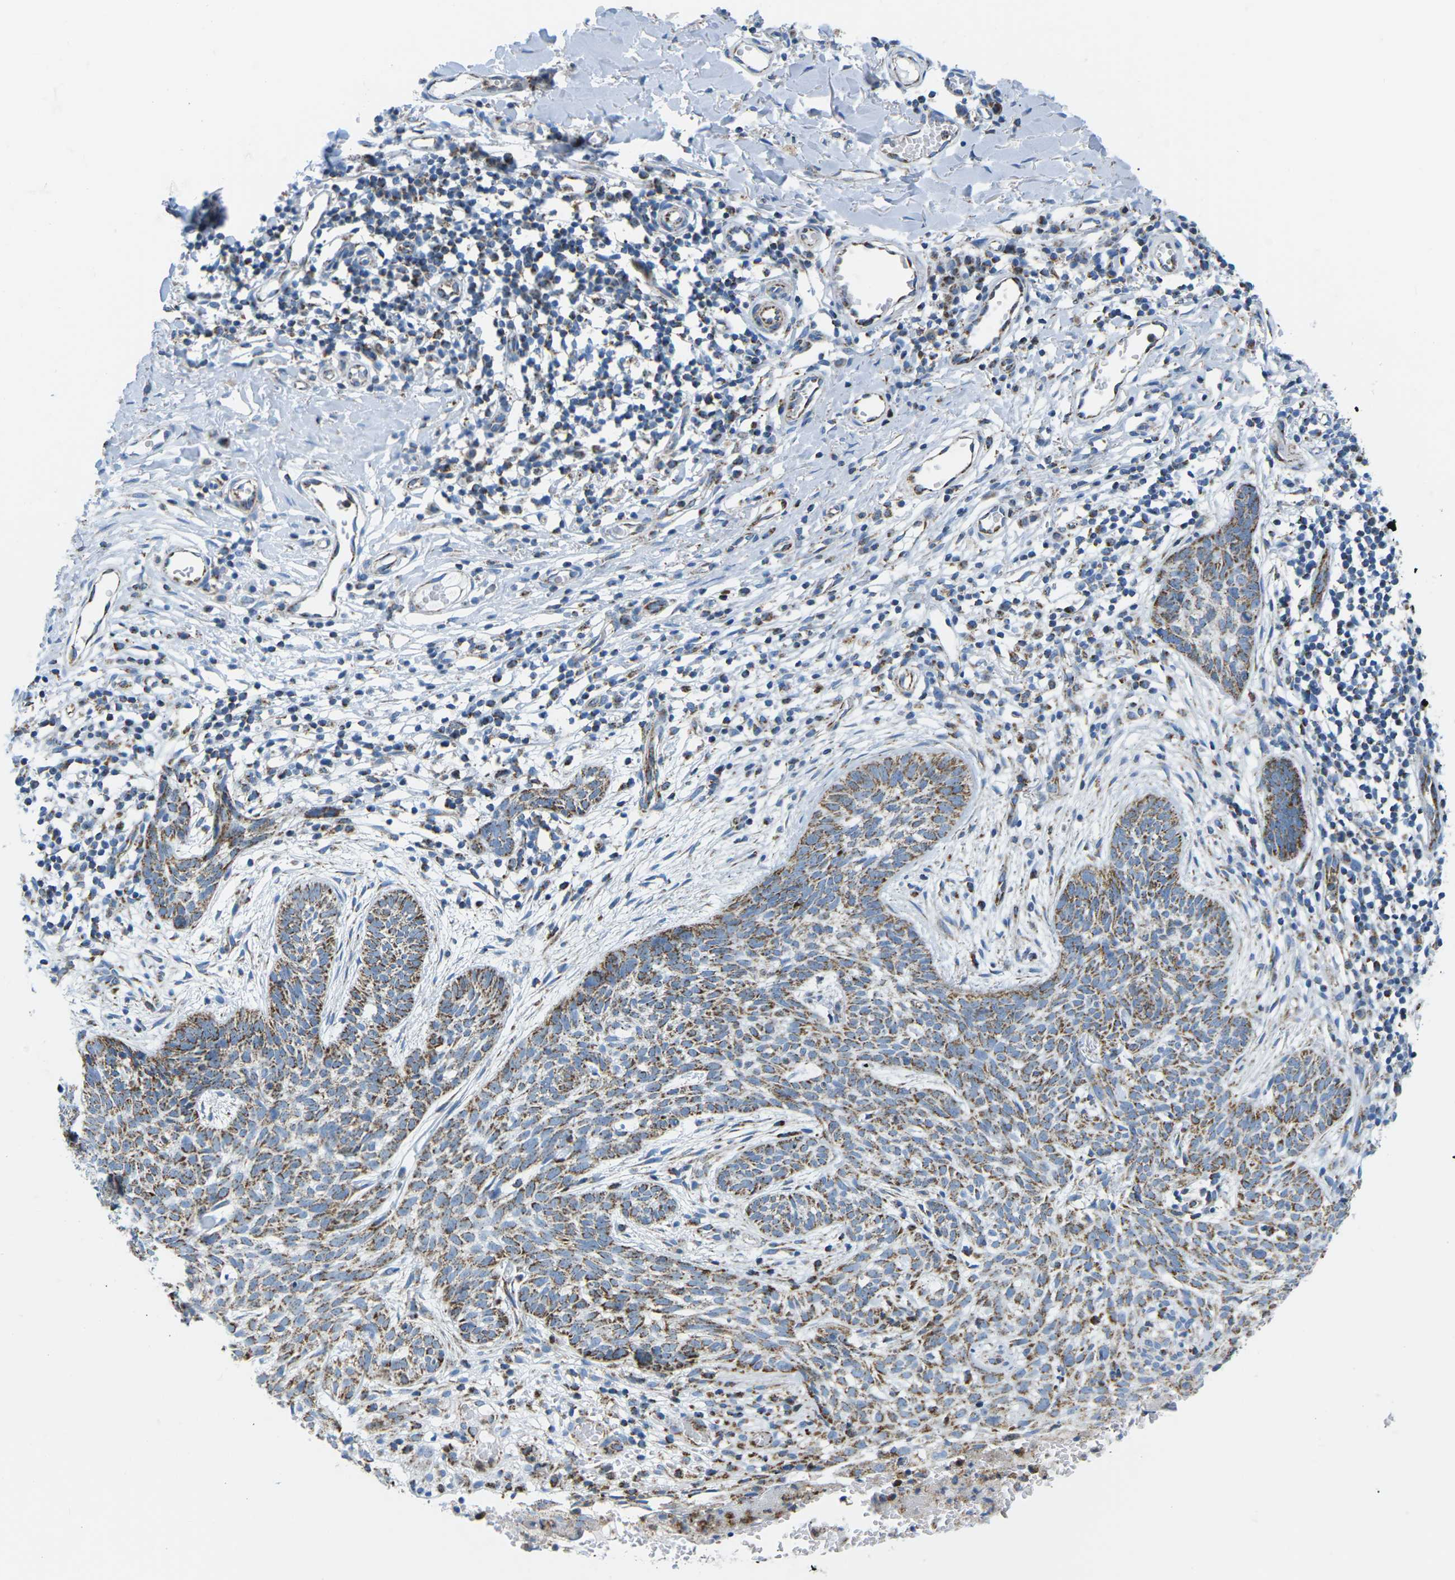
{"staining": {"intensity": "moderate", "quantity": ">75%", "location": "cytoplasmic/membranous"}, "tissue": "skin cancer", "cell_type": "Tumor cells", "image_type": "cancer", "snomed": [{"axis": "morphology", "description": "Basal cell carcinoma"}, {"axis": "topography", "description": "Skin"}], "caption": "Protein staining of skin basal cell carcinoma tissue demonstrates moderate cytoplasmic/membranous positivity in approximately >75% of tumor cells. (Brightfield microscopy of DAB IHC at high magnification).", "gene": "COX6C", "patient": {"sex": "female", "age": 59}}